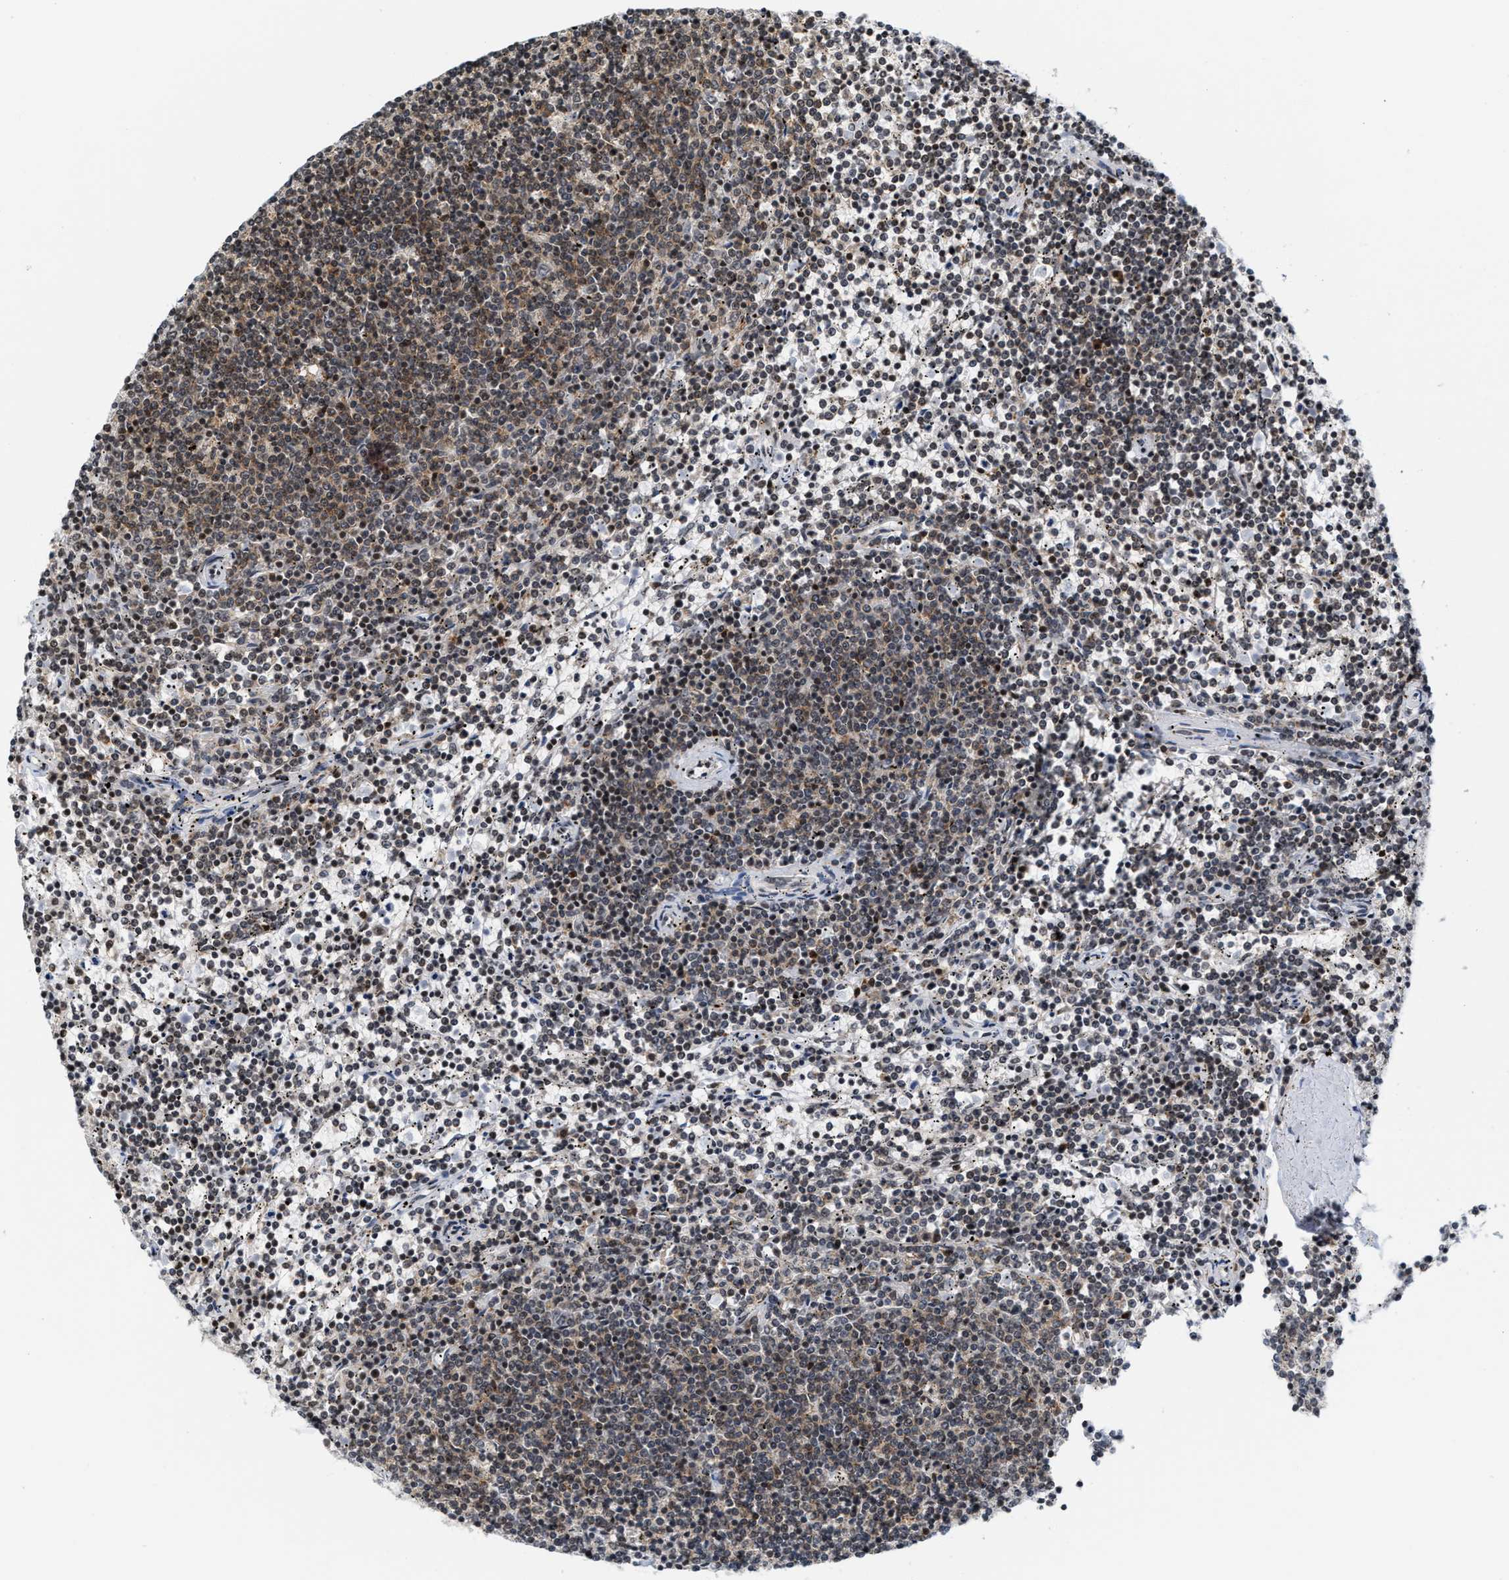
{"staining": {"intensity": "weak", "quantity": "25%-75%", "location": "cytoplasmic/membranous"}, "tissue": "lymphoma", "cell_type": "Tumor cells", "image_type": "cancer", "snomed": [{"axis": "morphology", "description": "Malignant lymphoma, non-Hodgkin's type, Low grade"}, {"axis": "topography", "description": "Spleen"}], "caption": "Human malignant lymphoma, non-Hodgkin's type (low-grade) stained for a protein (brown) reveals weak cytoplasmic/membranous positive staining in approximately 25%-75% of tumor cells.", "gene": "ANKRD6", "patient": {"sex": "female", "age": 50}}